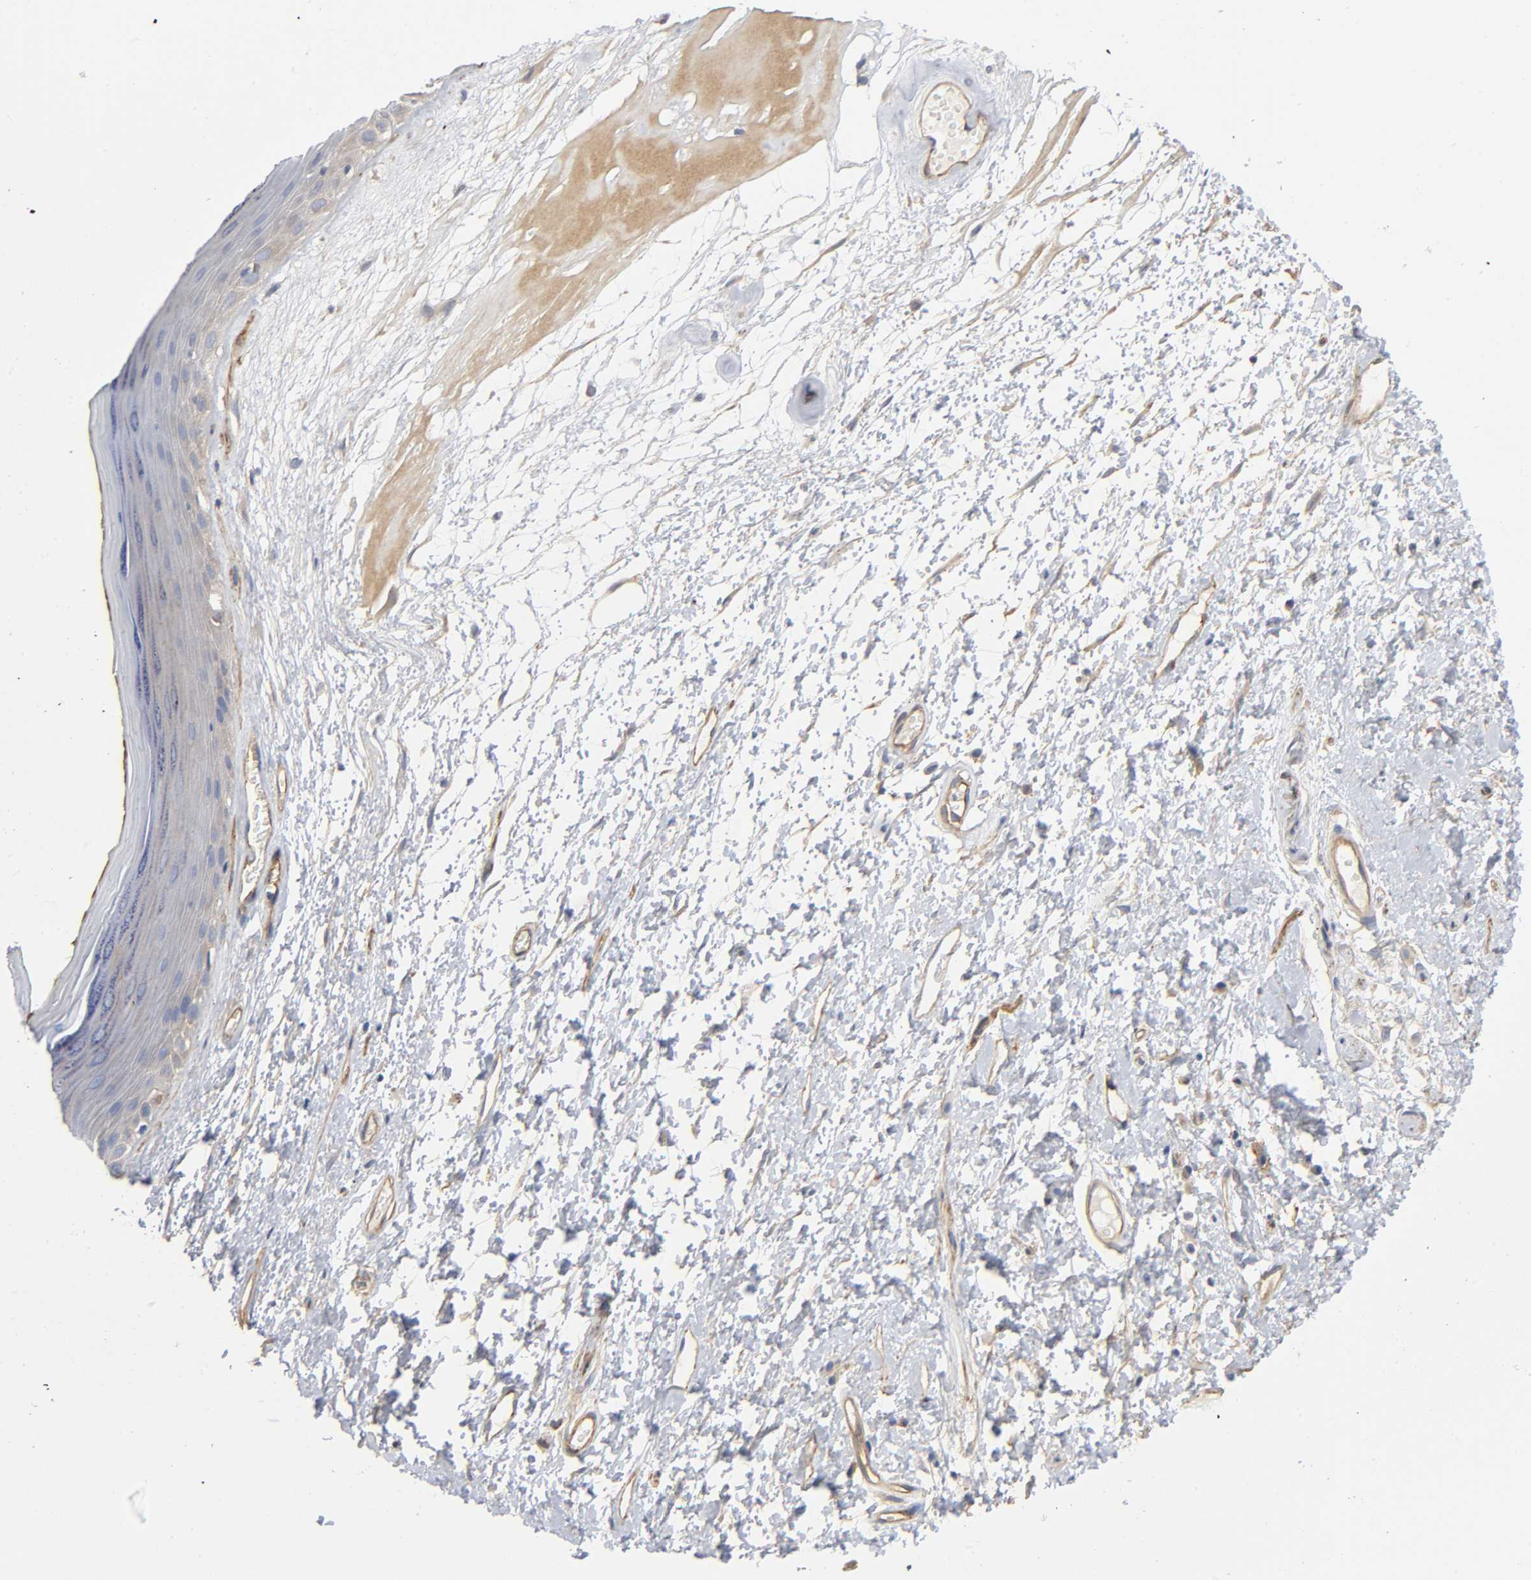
{"staining": {"intensity": "moderate", "quantity": ">75%", "location": "cytoplasmic/membranous"}, "tissue": "skin", "cell_type": "Epidermal cells", "image_type": "normal", "snomed": [{"axis": "morphology", "description": "Normal tissue, NOS"}, {"axis": "morphology", "description": "Inflammation, NOS"}, {"axis": "topography", "description": "Vulva"}], "caption": "Immunohistochemical staining of unremarkable skin shows moderate cytoplasmic/membranous protein positivity in about >75% of epidermal cells. The staining is performed using DAB (3,3'-diaminobenzidine) brown chromogen to label protein expression. The nuclei are counter-stained blue using hematoxylin.", "gene": "MARS1", "patient": {"sex": "female", "age": 84}}